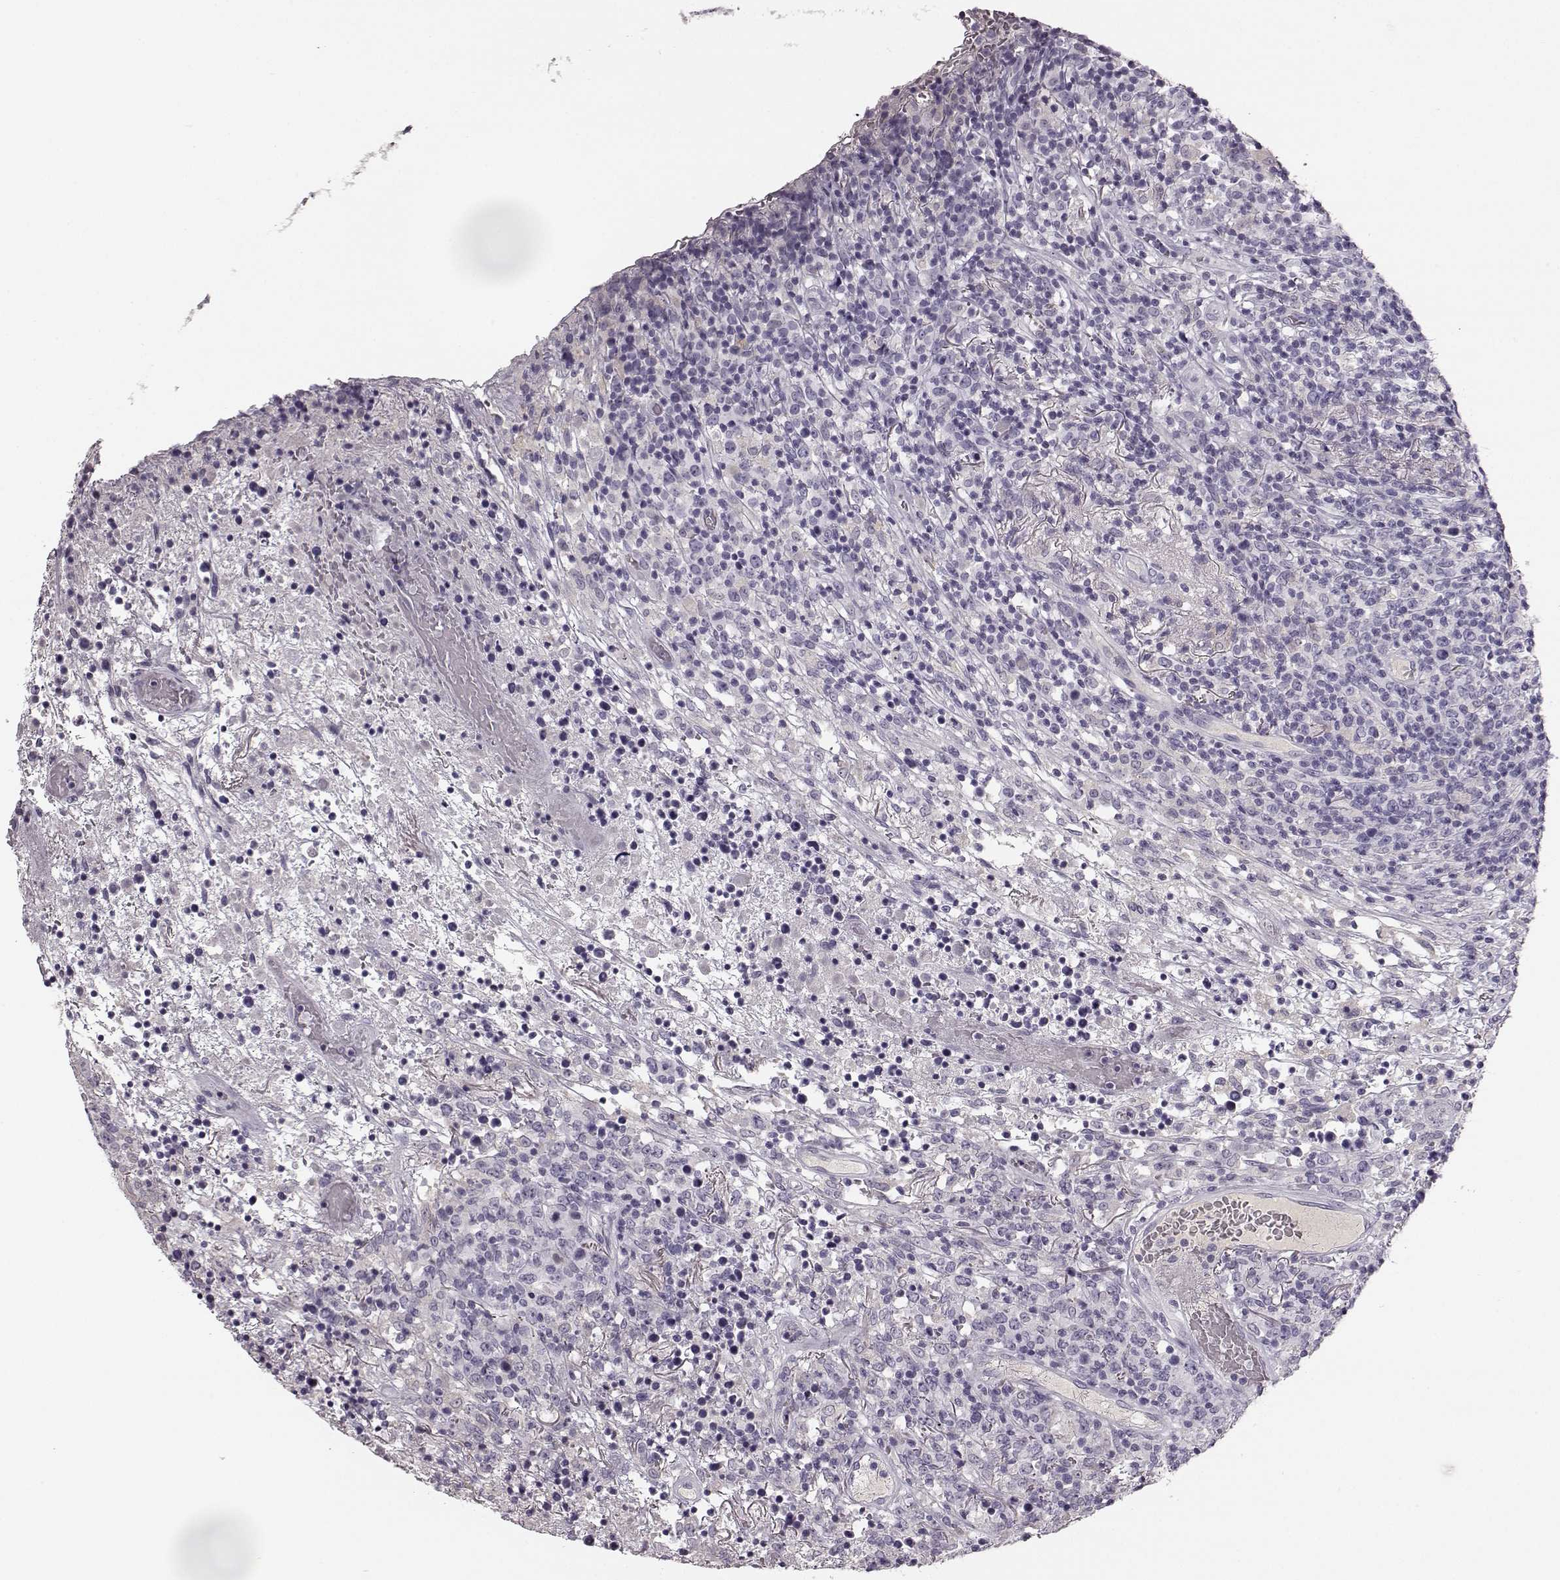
{"staining": {"intensity": "negative", "quantity": "none", "location": "none"}, "tissue": "lymphoma", "cell_type": "Tumor cells", "image_type": "cancer", "snomed": [{"axis": "morphology", "description": "Malignant lymphoma, non-Hodgkin's type, High grade"}, {"axis": "topography", "description": "Lung"}], "caption": "A high-resolution image shows immunohistochemistry staining of malignant lymphoma, non-Hodgkin's type (high-grade), which demonstrates no significant staining in tumor cells.", "gene": "KIAA0319", "patient": {"sex": "male", "age": 79}}